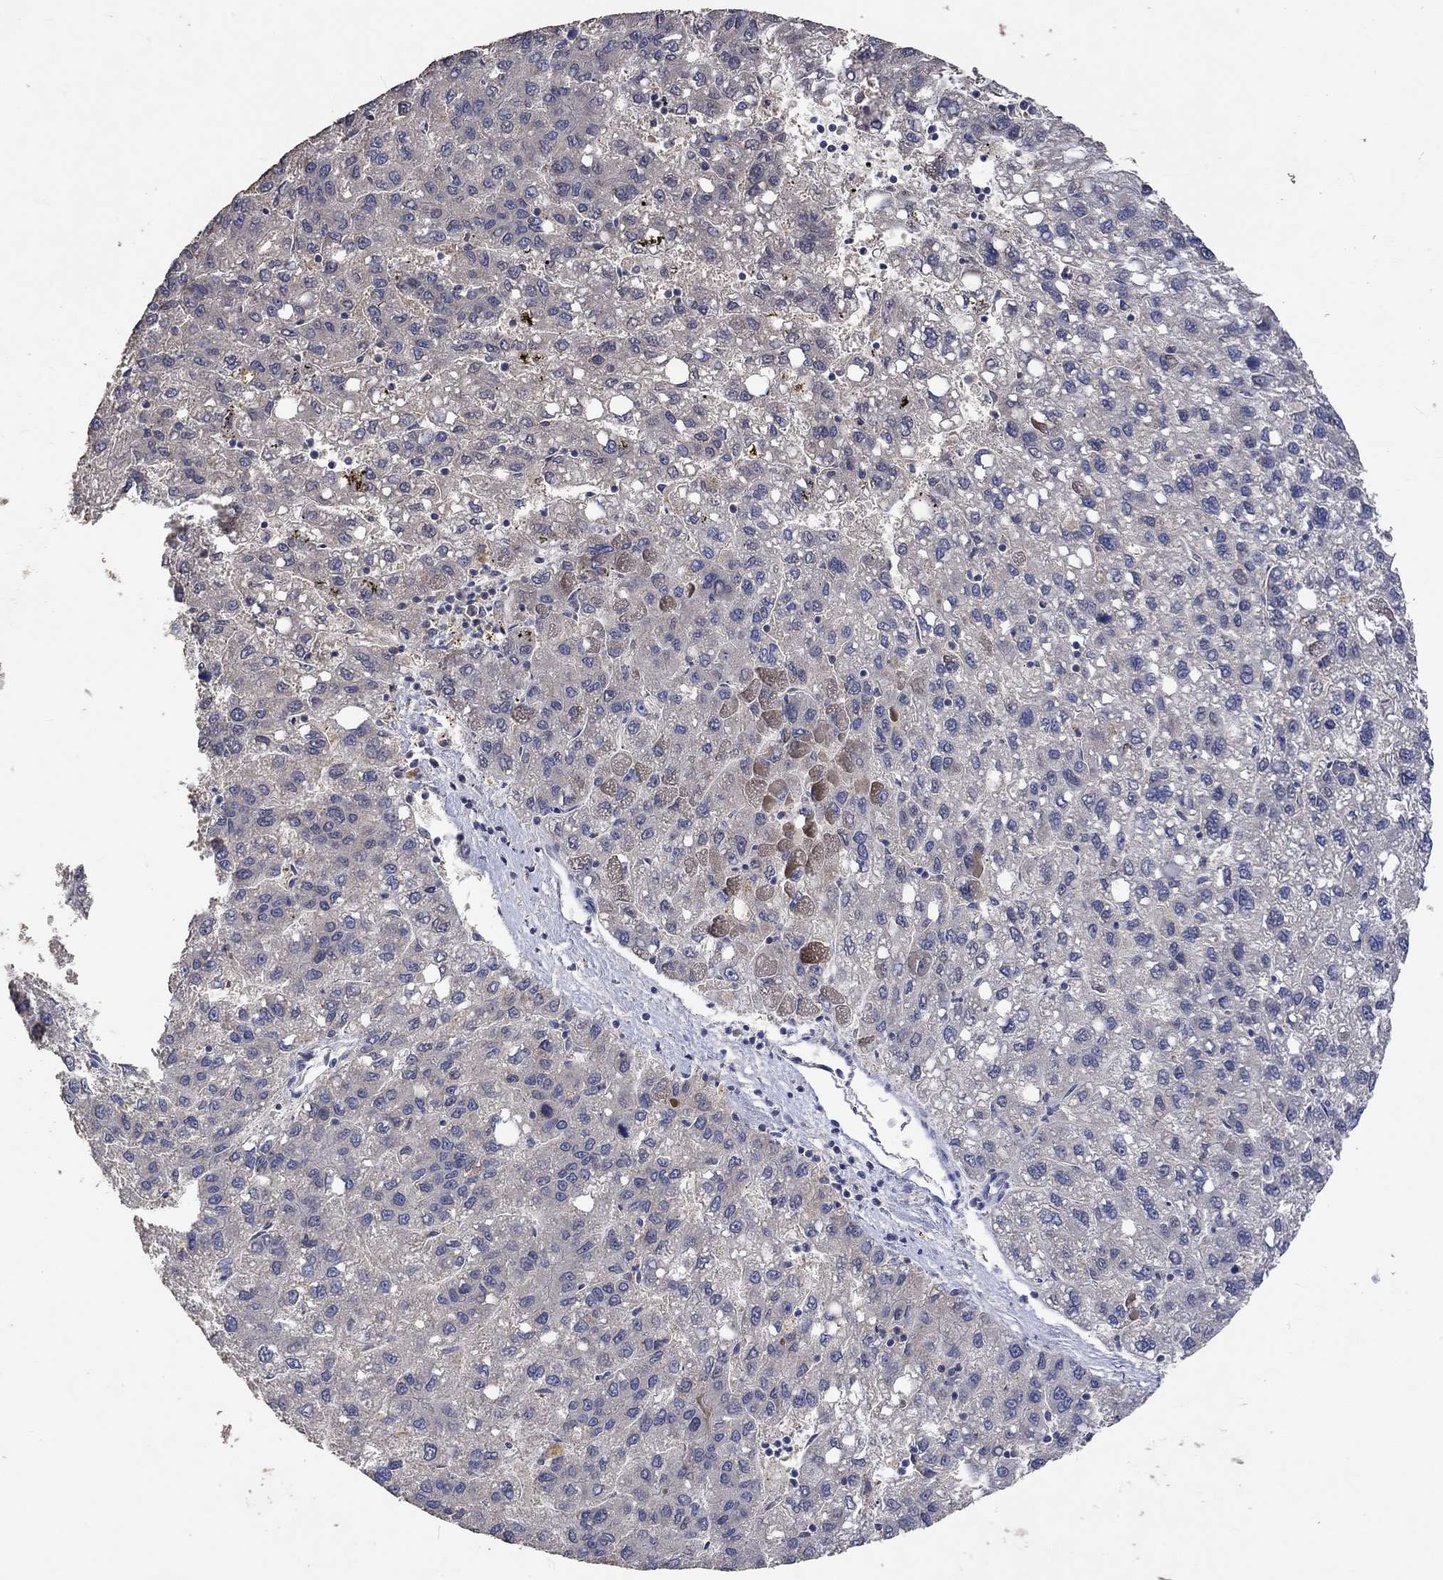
{"staining": {"intensity": "negative", "quantity": "none", "location": "none"}, "tissue": "liver cancer", "cell_type": "Tumor cells", "image_type": "cancer", "snomed": [{"axis": "morphology", "description": "Carcinoma, Hepatocellular, NOS"}, {"axis": "topography", "description": "Liver"}], "caption": "This is an IHC photomicrograph of human liver cancer. There is no staining in tumor cells.", "gene": "PTPN20", "patient": {"sex": "female", "age": 82}}